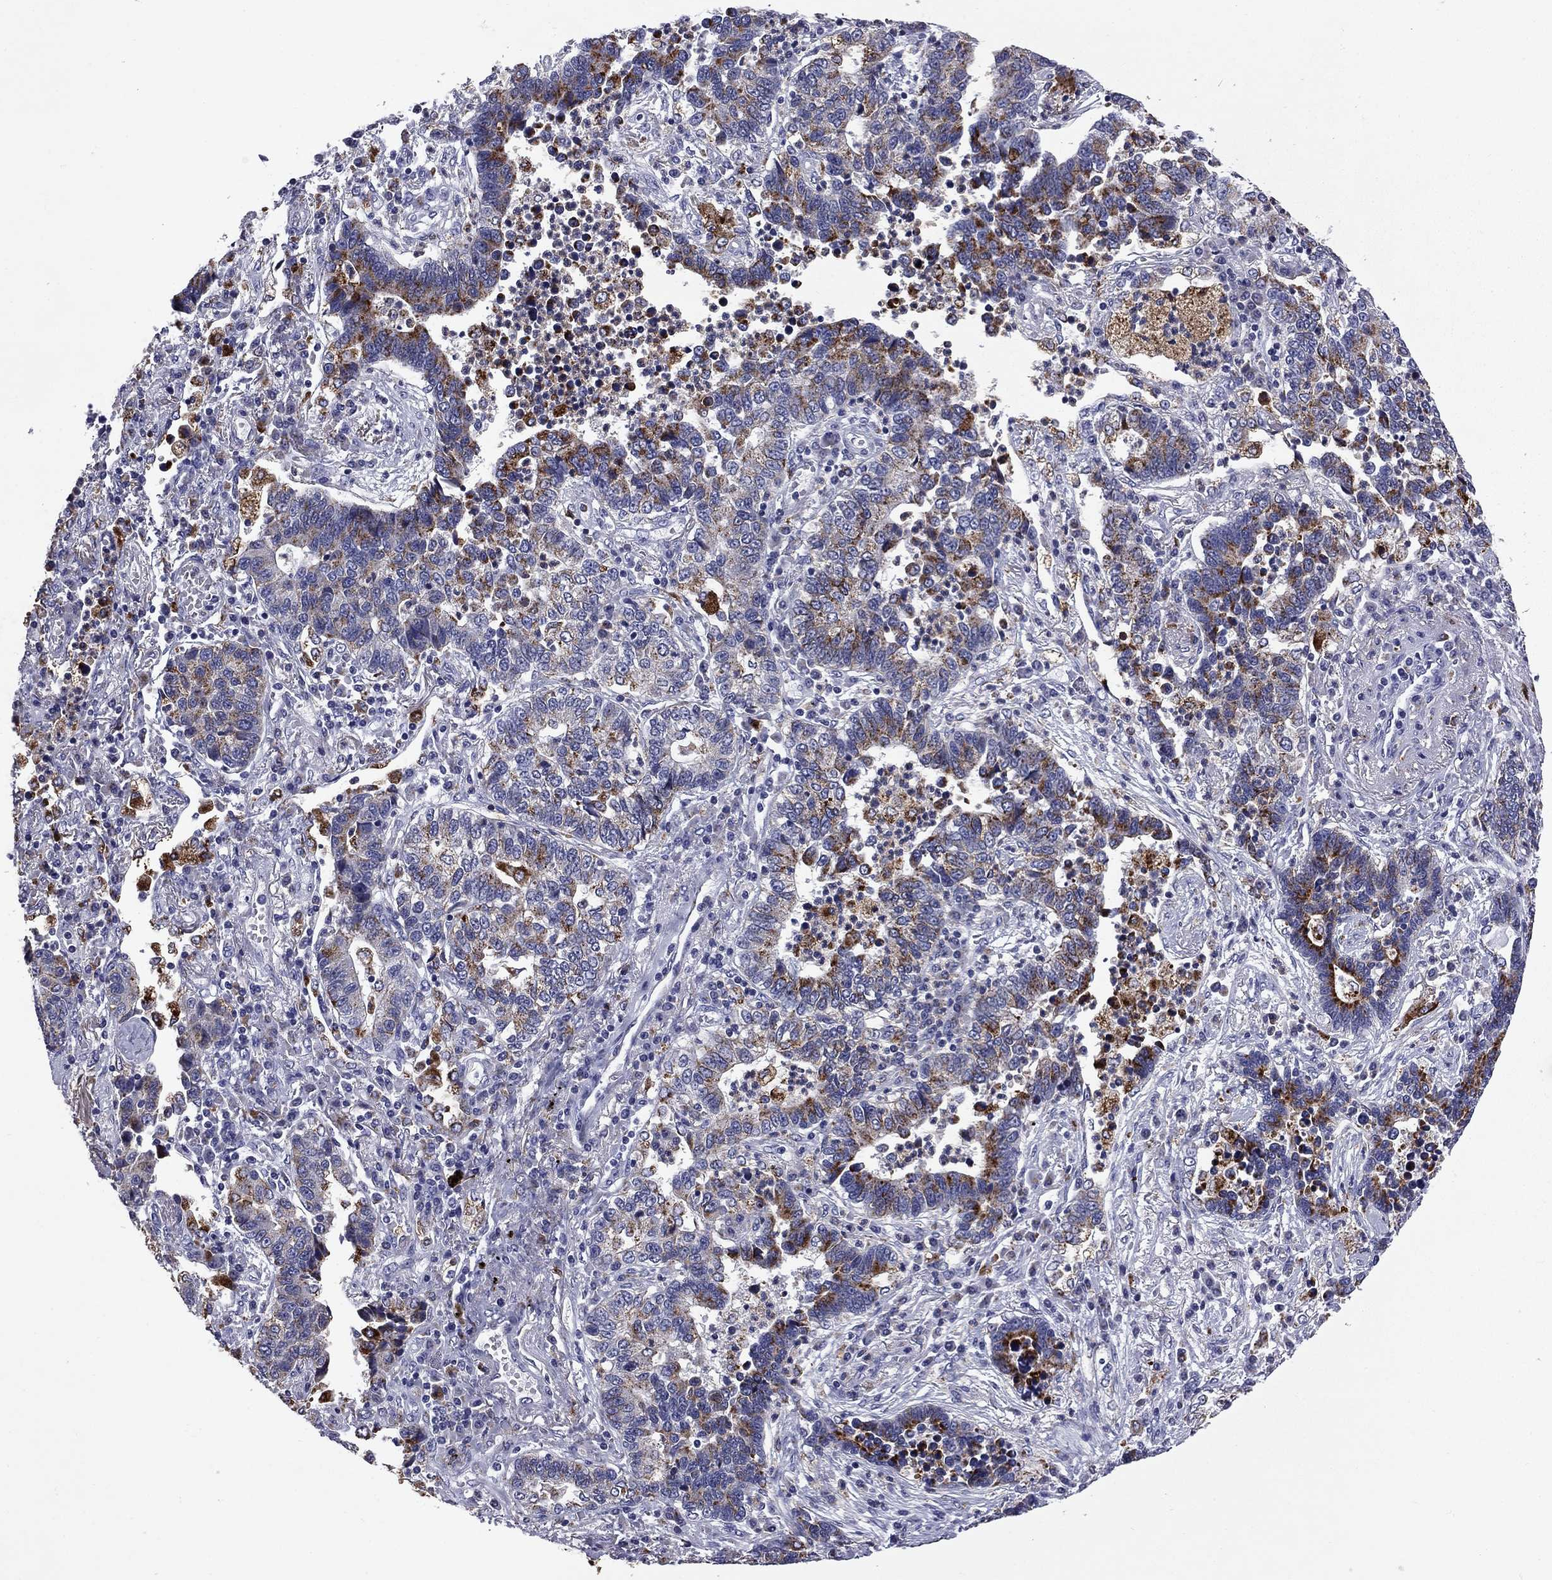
{"staining": {"intensity": "moderate", "quantity": "<25%", "location": "cytoplasmic/membranous"}, "tissue": "lung cancer", "cell_type": "Tumor cells", "image_type": "cancer", "snomed": [{"axis": "morphology", "description": "Adenocarcinoma, NOS"}, {"axis": "topography", "description": "Lung"}], "caption": "Tumor cells reveal low levels of moderate cytoplasmic/membranous staining in about <25% of cells in lung adenocarcinoma.", "gene": "MADCAM1", "patient": {"sex": "female", "age": 57}}